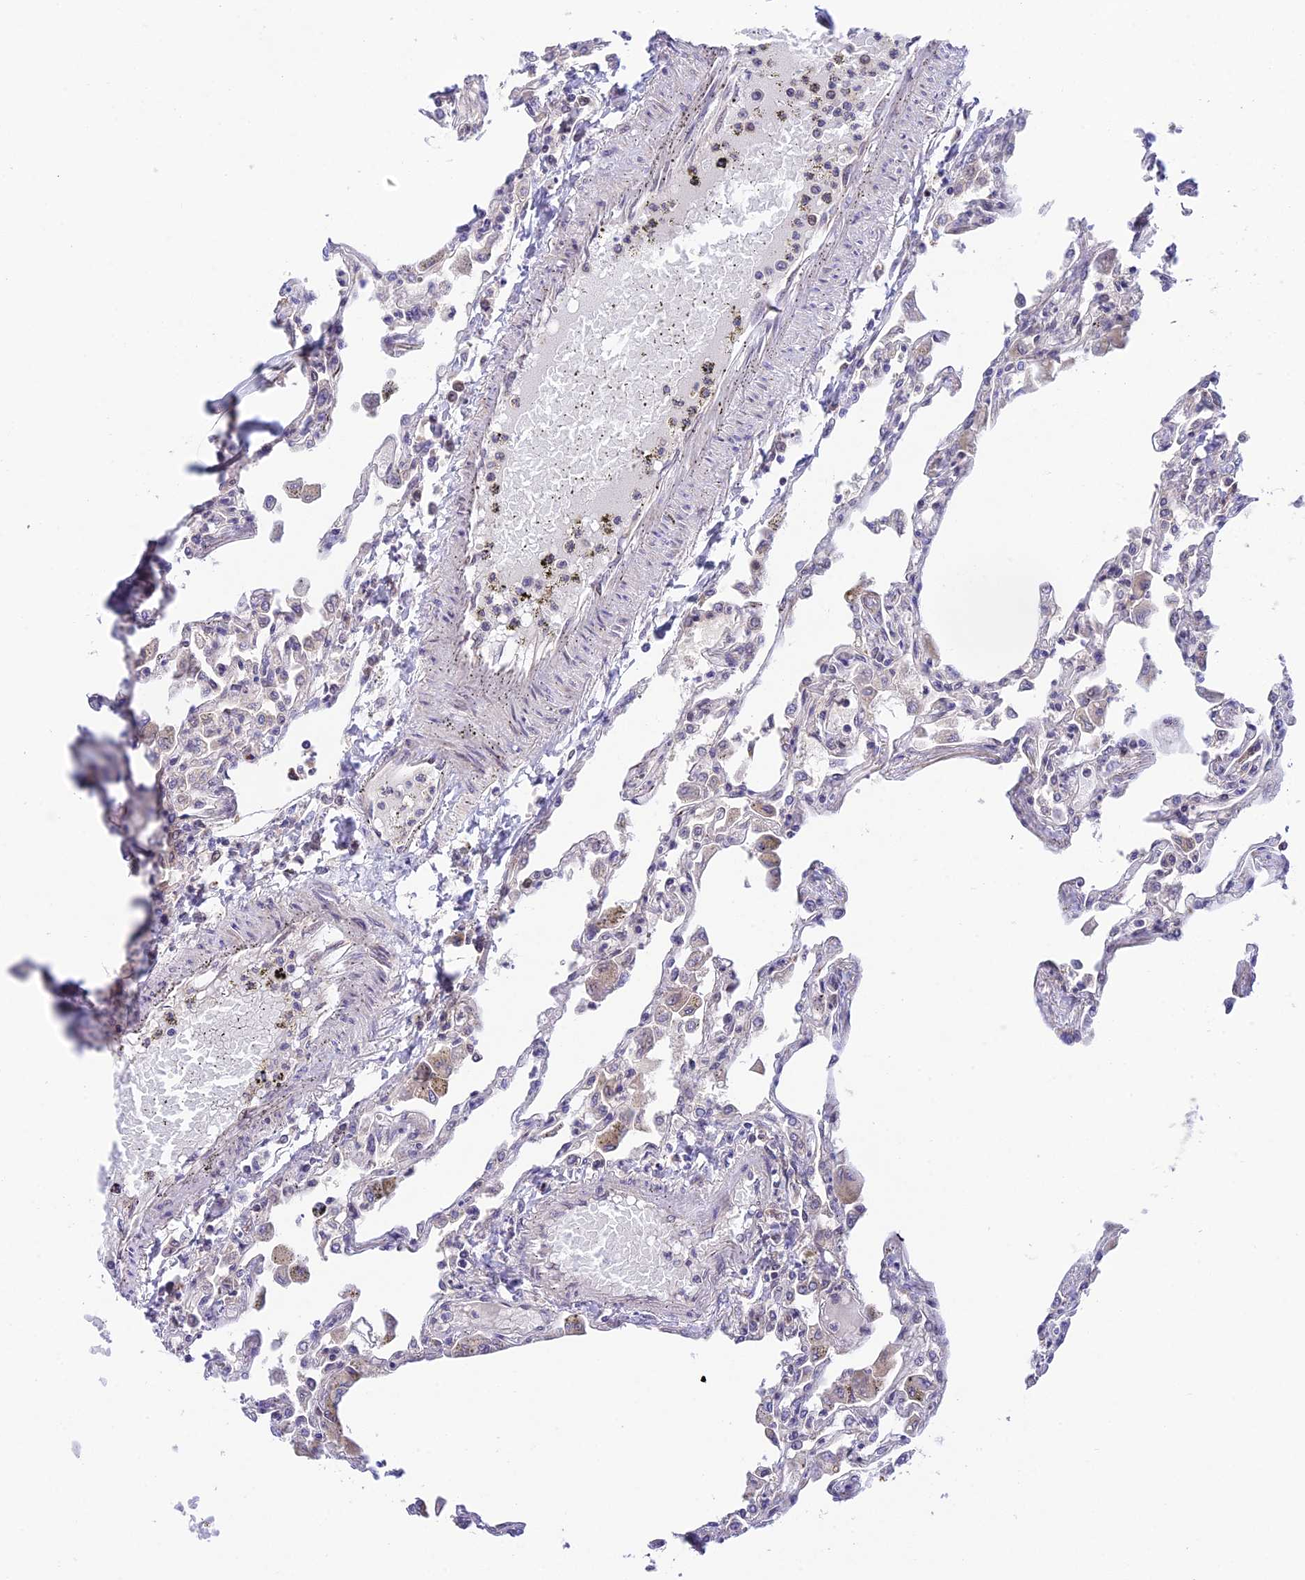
{"staining": {"intensity": "negative", "quantity": "none", "location": "none"}, "tissue": "lung", "cell_type": "Alveolar cells", "image_type": "normal", "snomed": [{"axis": "morphology", "description": "Normal tissue, NOS"}, {"axis": "topography", "description": "Bronchus"}, {"axis": "topography", "description": "Lung"}], "caption": "This is an immunohistochemistry micrograph of normal human lung. There is no staining in alveolar cells.", "gene": "TRIM40", "patient": {"sex": "female", "age": 49}}